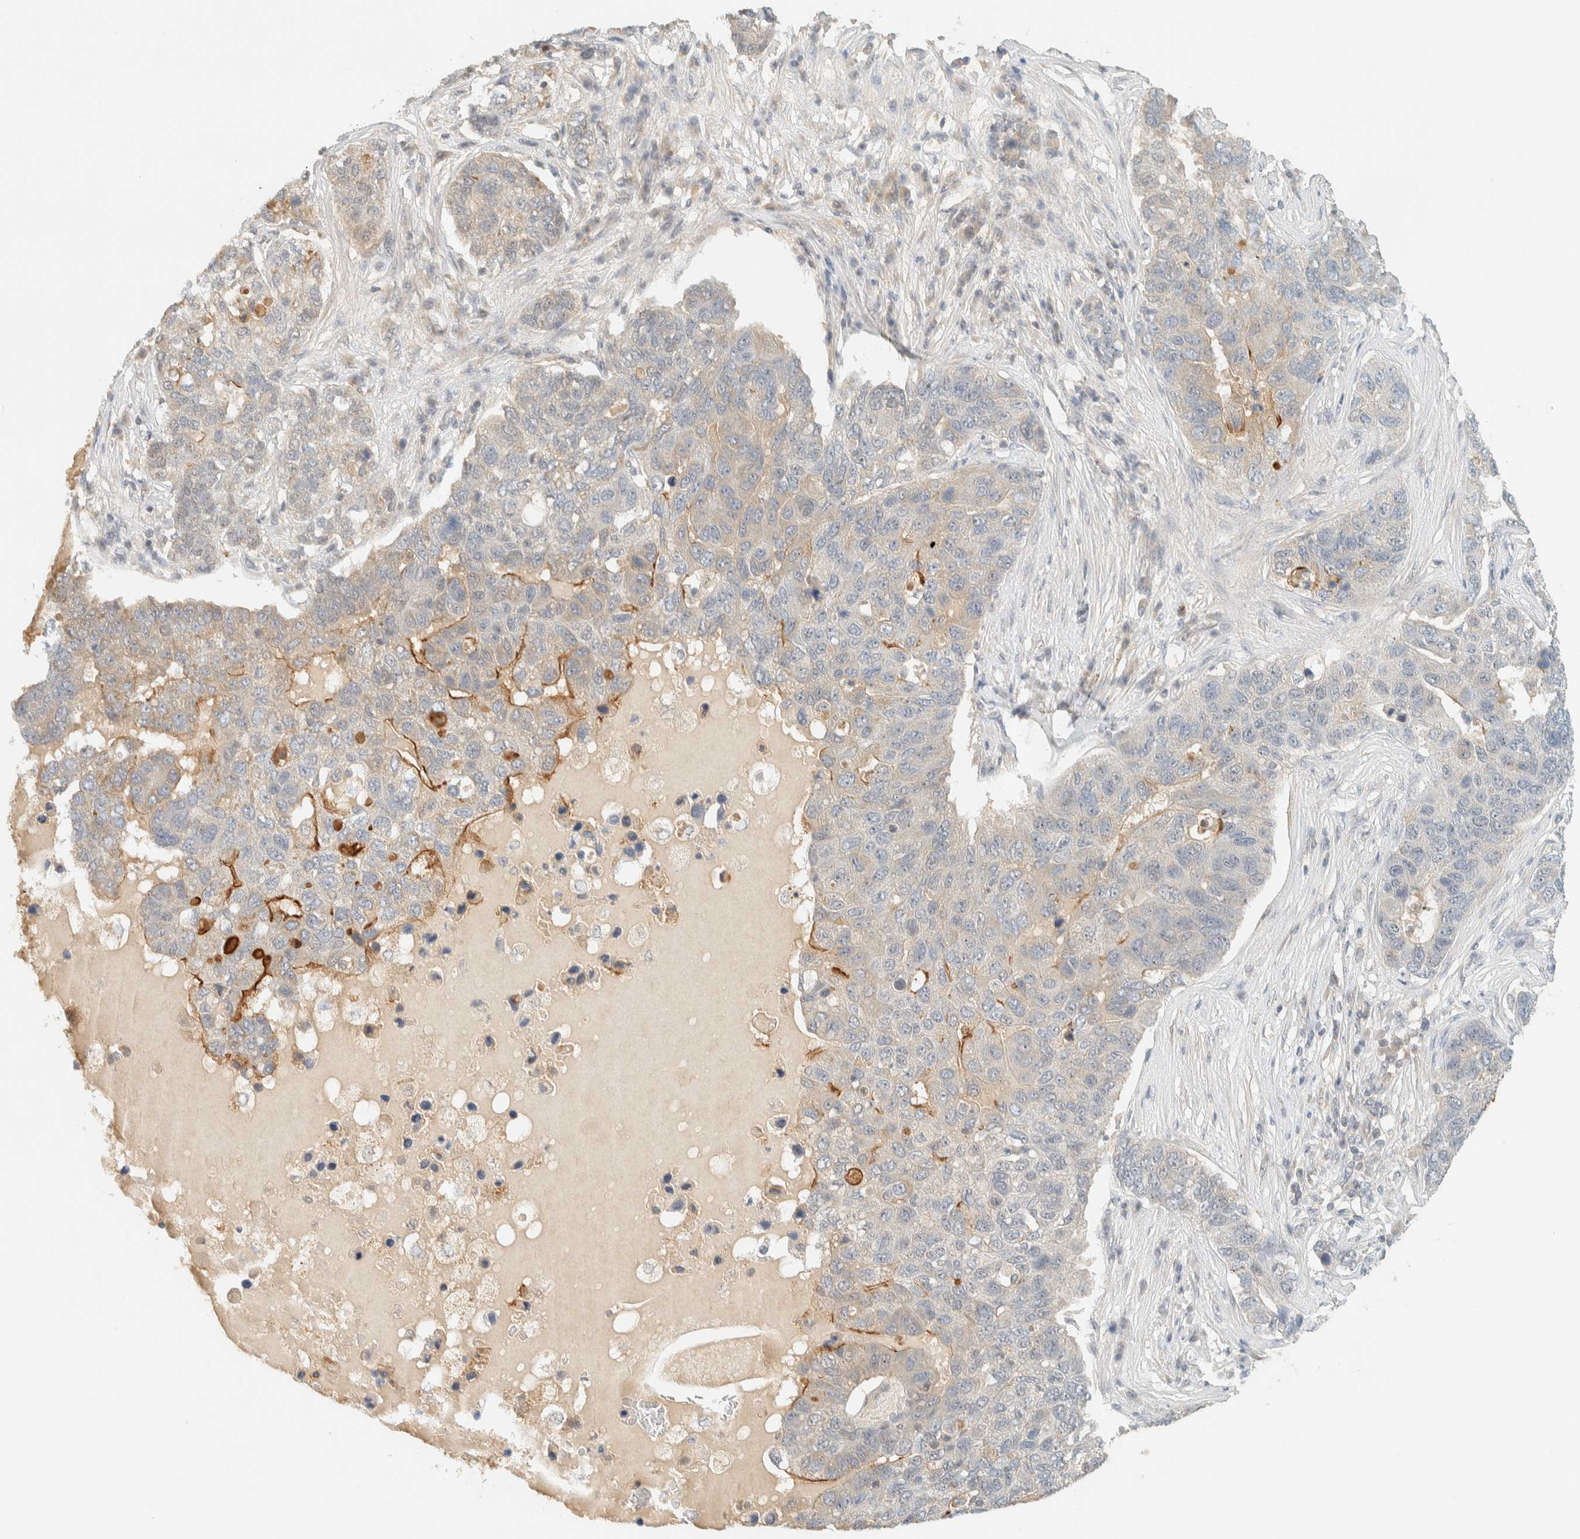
{"staining": {"intensity": "moderate", "quantity": "<25%", "location": "cytoplasmic/membranous"}, "tissue": "pancreatic cancer", "cell_type": "Tumor cells", "image_type": "cancer", "snomed": [{"axis": "morphology", "description": "Adenocarcinoma, NOS"}, {"axis": "topography", "description": "Pancreas"}], "caption": "Approximately <25% of tumor cells in human pancreatic cancer (adenocarcinoma) exhibit moderate cytoplasmic/membranous protein expression as visualized by brown immunohistochemical staining.", "gene": "KIFAP3", "patient": {"sex": "female", "age": 61}}